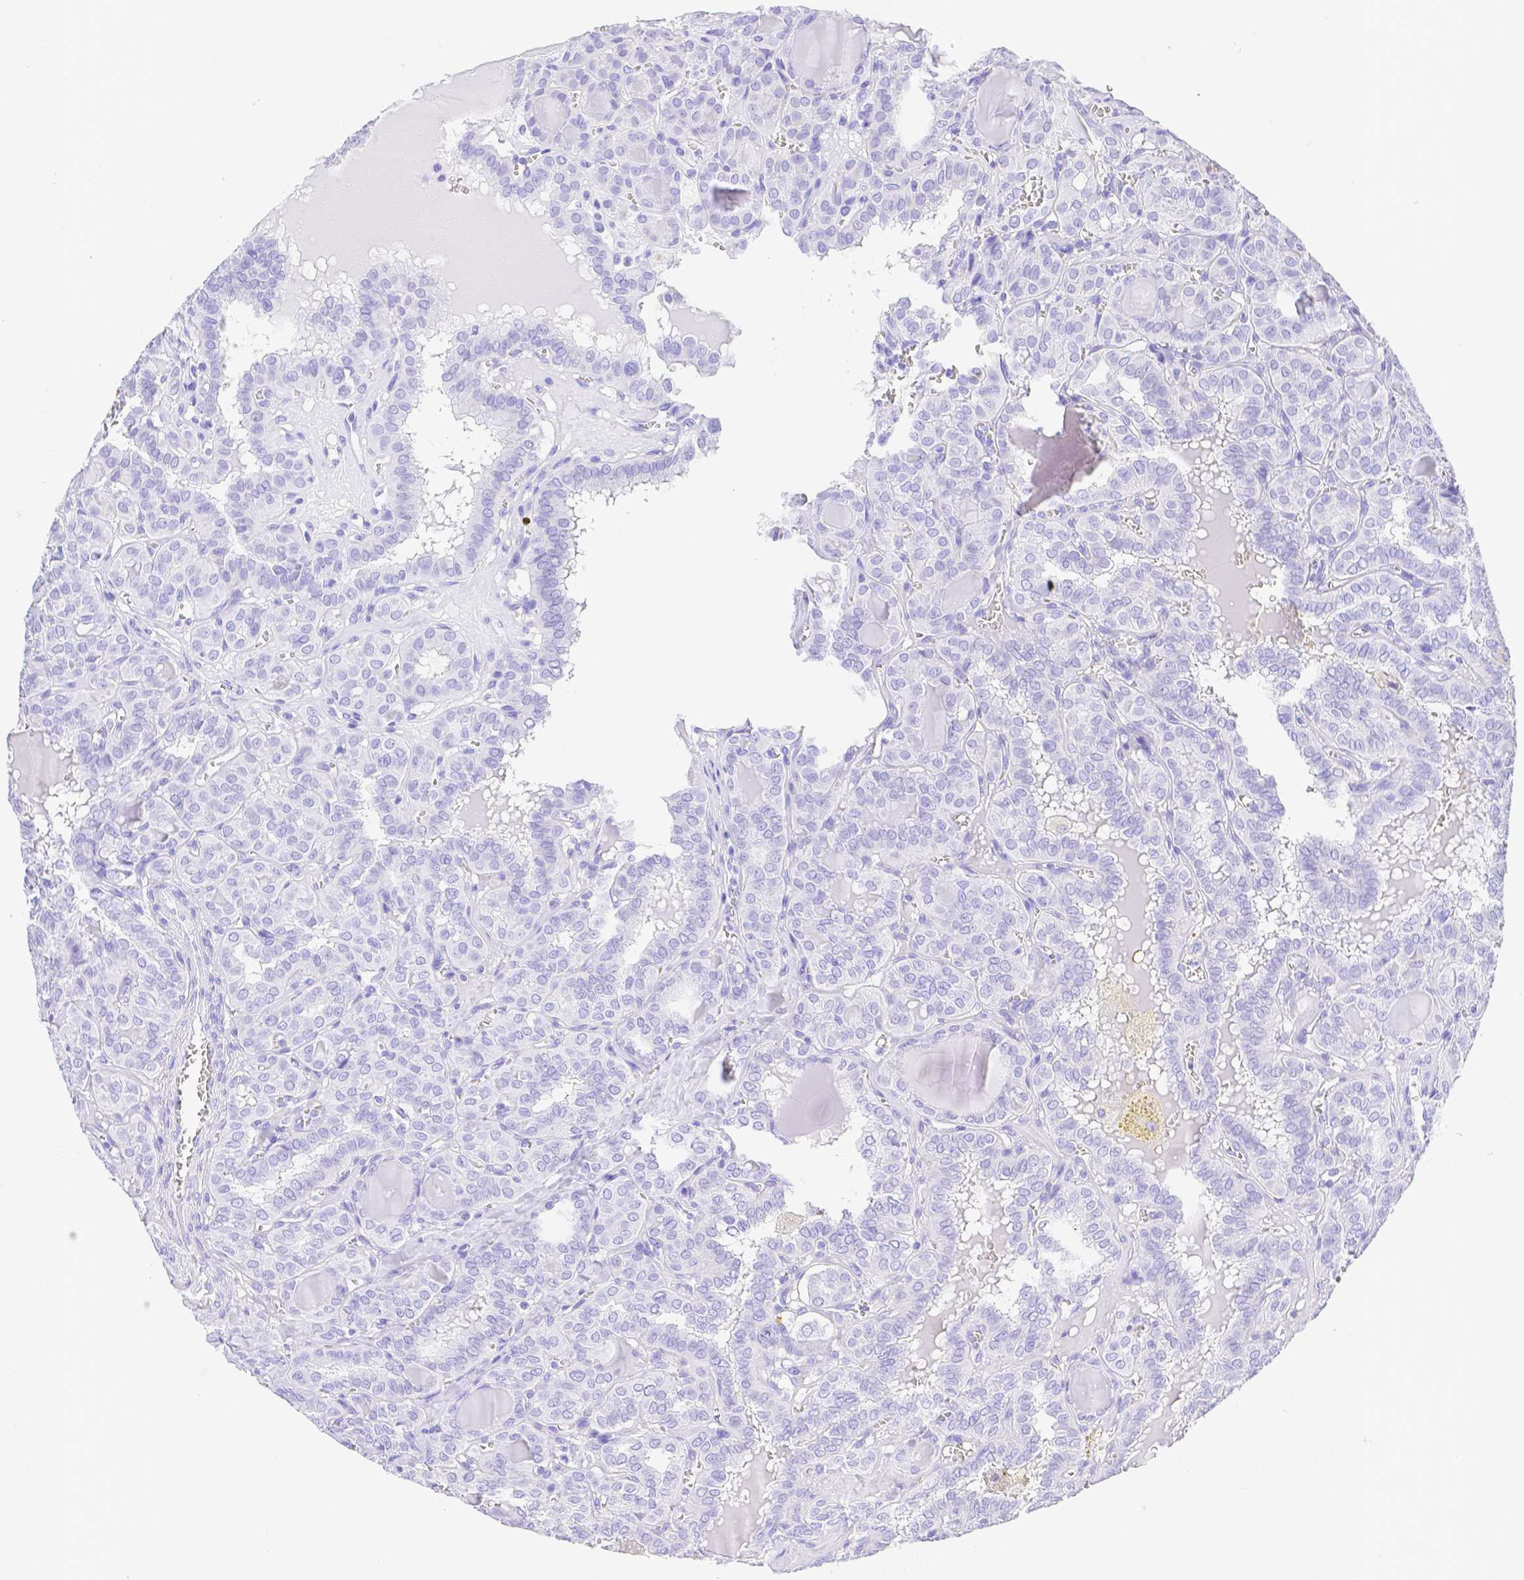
{"staining": {"intensity": "negative", "quantity": "none", "location": "none"}, "tissue": "thyroid cancer", "cell_type": "Tumor cells", "image_type": "cancer", "snomed": [{"axis": "morphology", "description": "Papillary adenocarcinoma, NOS"}, {"axis": "topography", "description": "Thyroid gland"}], "caption": "Thyroid papillary adenocarcinoma was stained to show a protein in brown. There is no significant staining in tumor cells.", "gene": "SMR3A", "patient": {"sex": "female", "age": 41}}